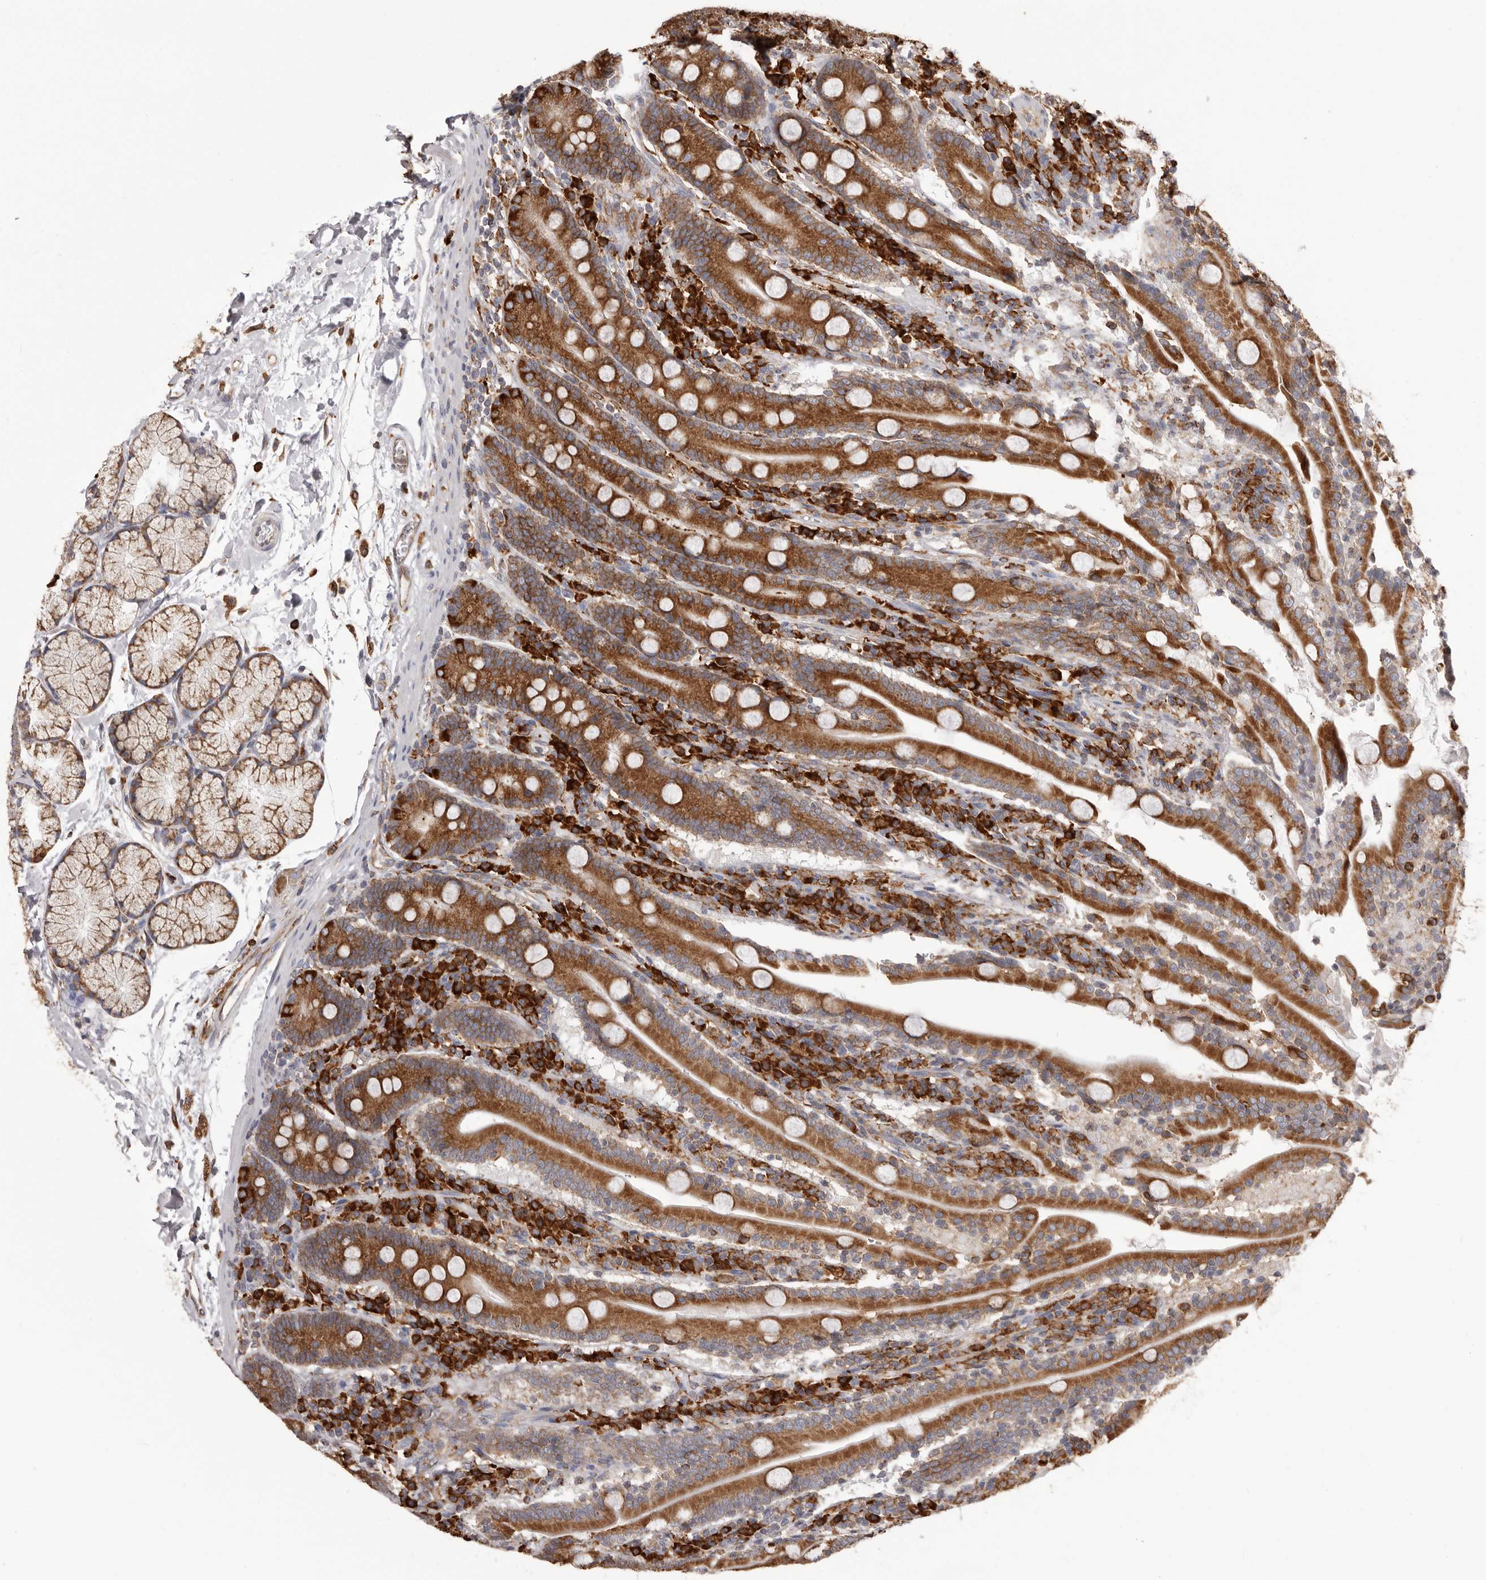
{"staining": {"intensity": "strong", "quantity": ">75%", "location": "cytoplasmic/membranous"}, "tissue": "duodenum", "cell_type": "Glandular cells", "image_type": "normal", "snomed": [{"axis": "morphology", "description": "Normal tissue, NOS"}, {"axis": "topography", "description": "Duodenum"}], "caption": "DAB (3,3'-diaminobenzidine) immunohistochemical staining of benign duodenum reveals strong cytoplasmic/membranous protein expression in about >75% of glandular cells.", "gene": "QRSL1", "patient": {"sex": "male", "age": 35}}